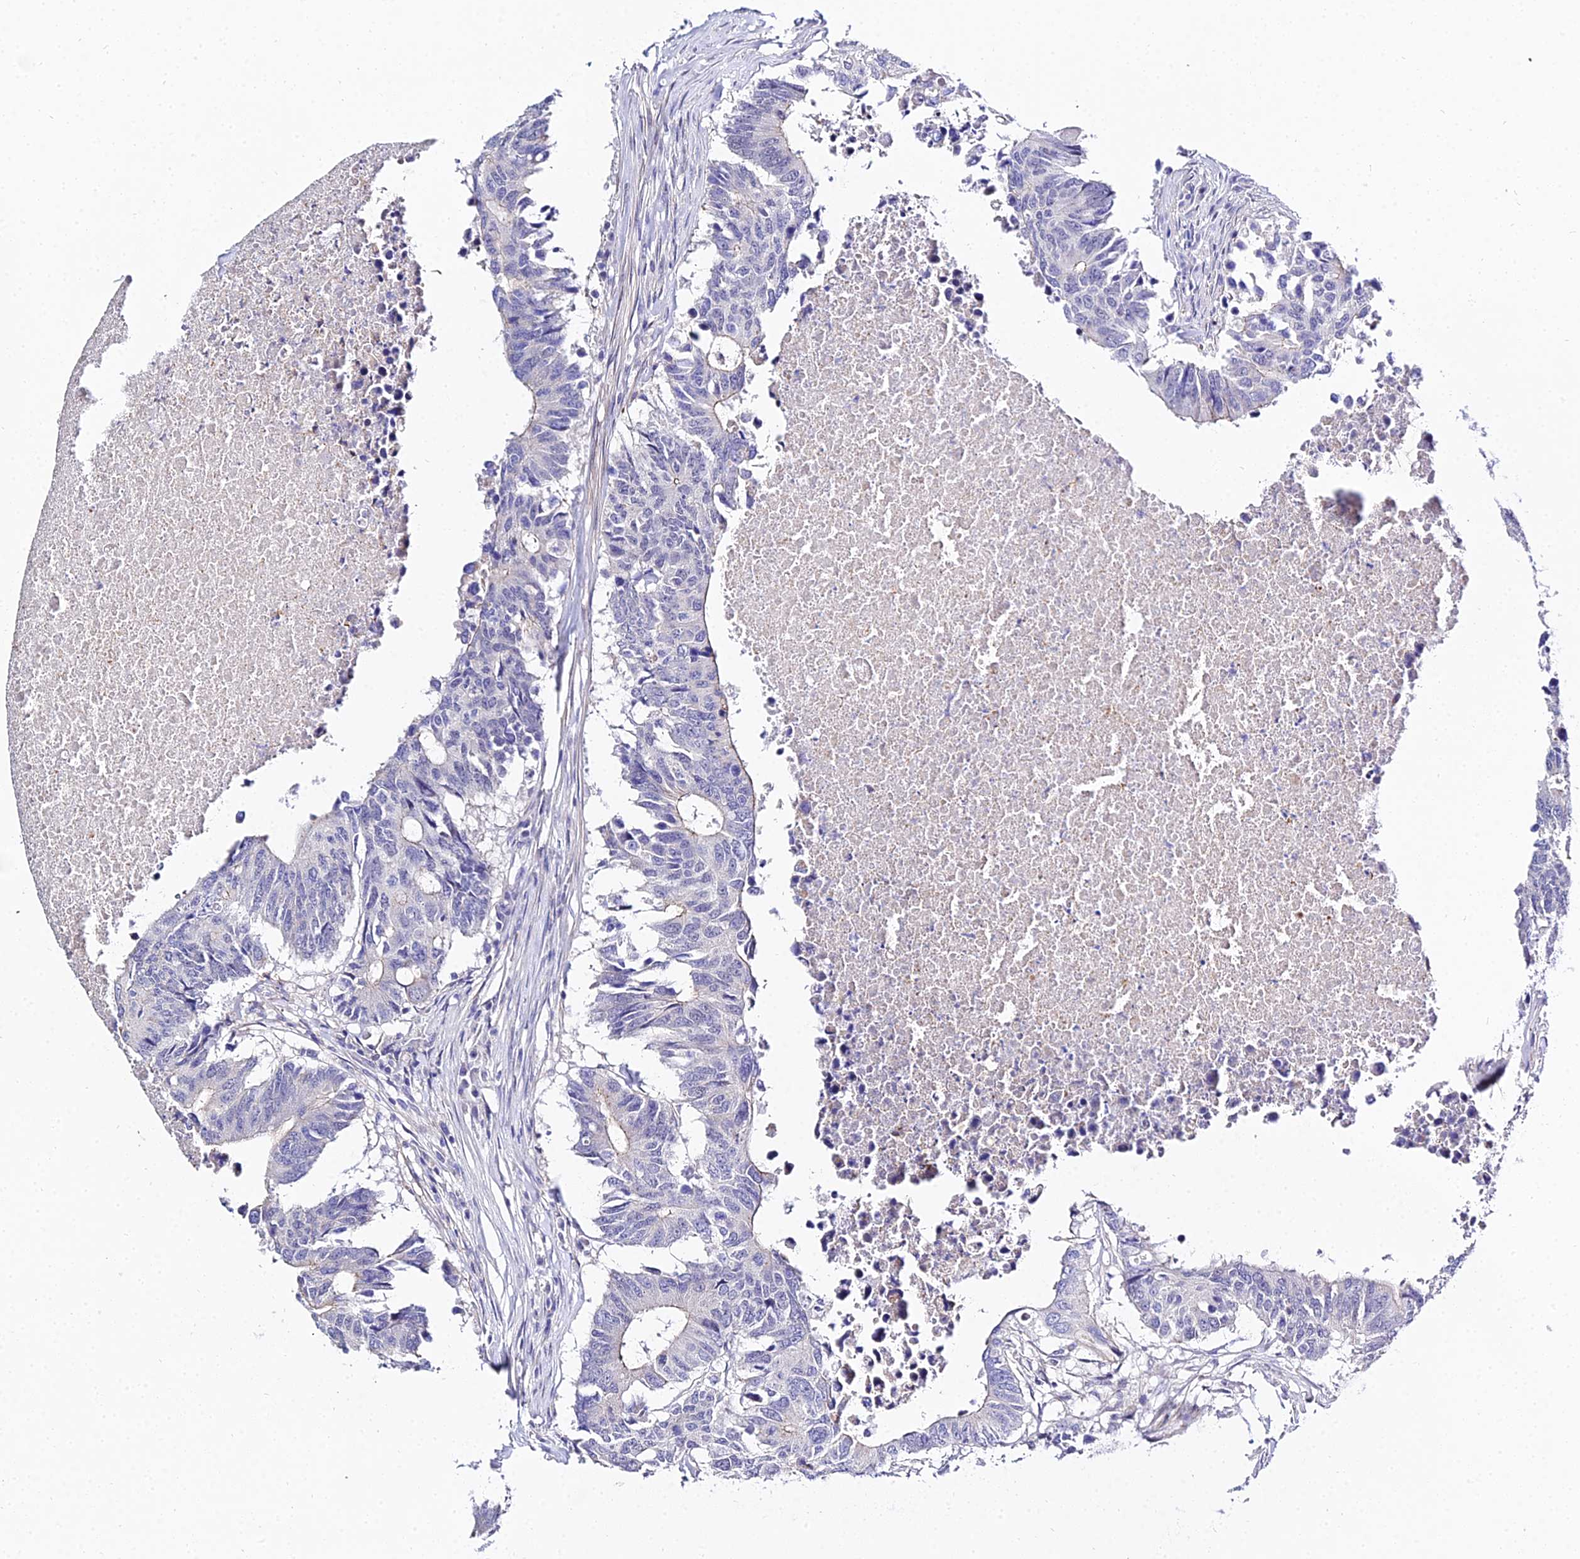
{"staining": {"intensity": "negative", "quantity": "none", "location": "none"}, "tissue": "colorectal cancer", "cell_type": "Tumor cells", "image_type": "cancer", "snomed": [{"axis": "morphology", "description": "Adenocarcinoma, NOS"}, {"axis": "topography", "description": "Colon"}], "caption": "High power microscopy image of an IHC photomicrograph of colorectal cancer, revealing no significant positivity in tumor cells. (Stains: DAB (3,3'-diaminobenzidine) immunohistochemistry with hematoxylin counter stain, Microscopy: brightfield microscopy at high magnification).", "gene": "ZNF628", "patient": {"sex": "male", "age": 71}}